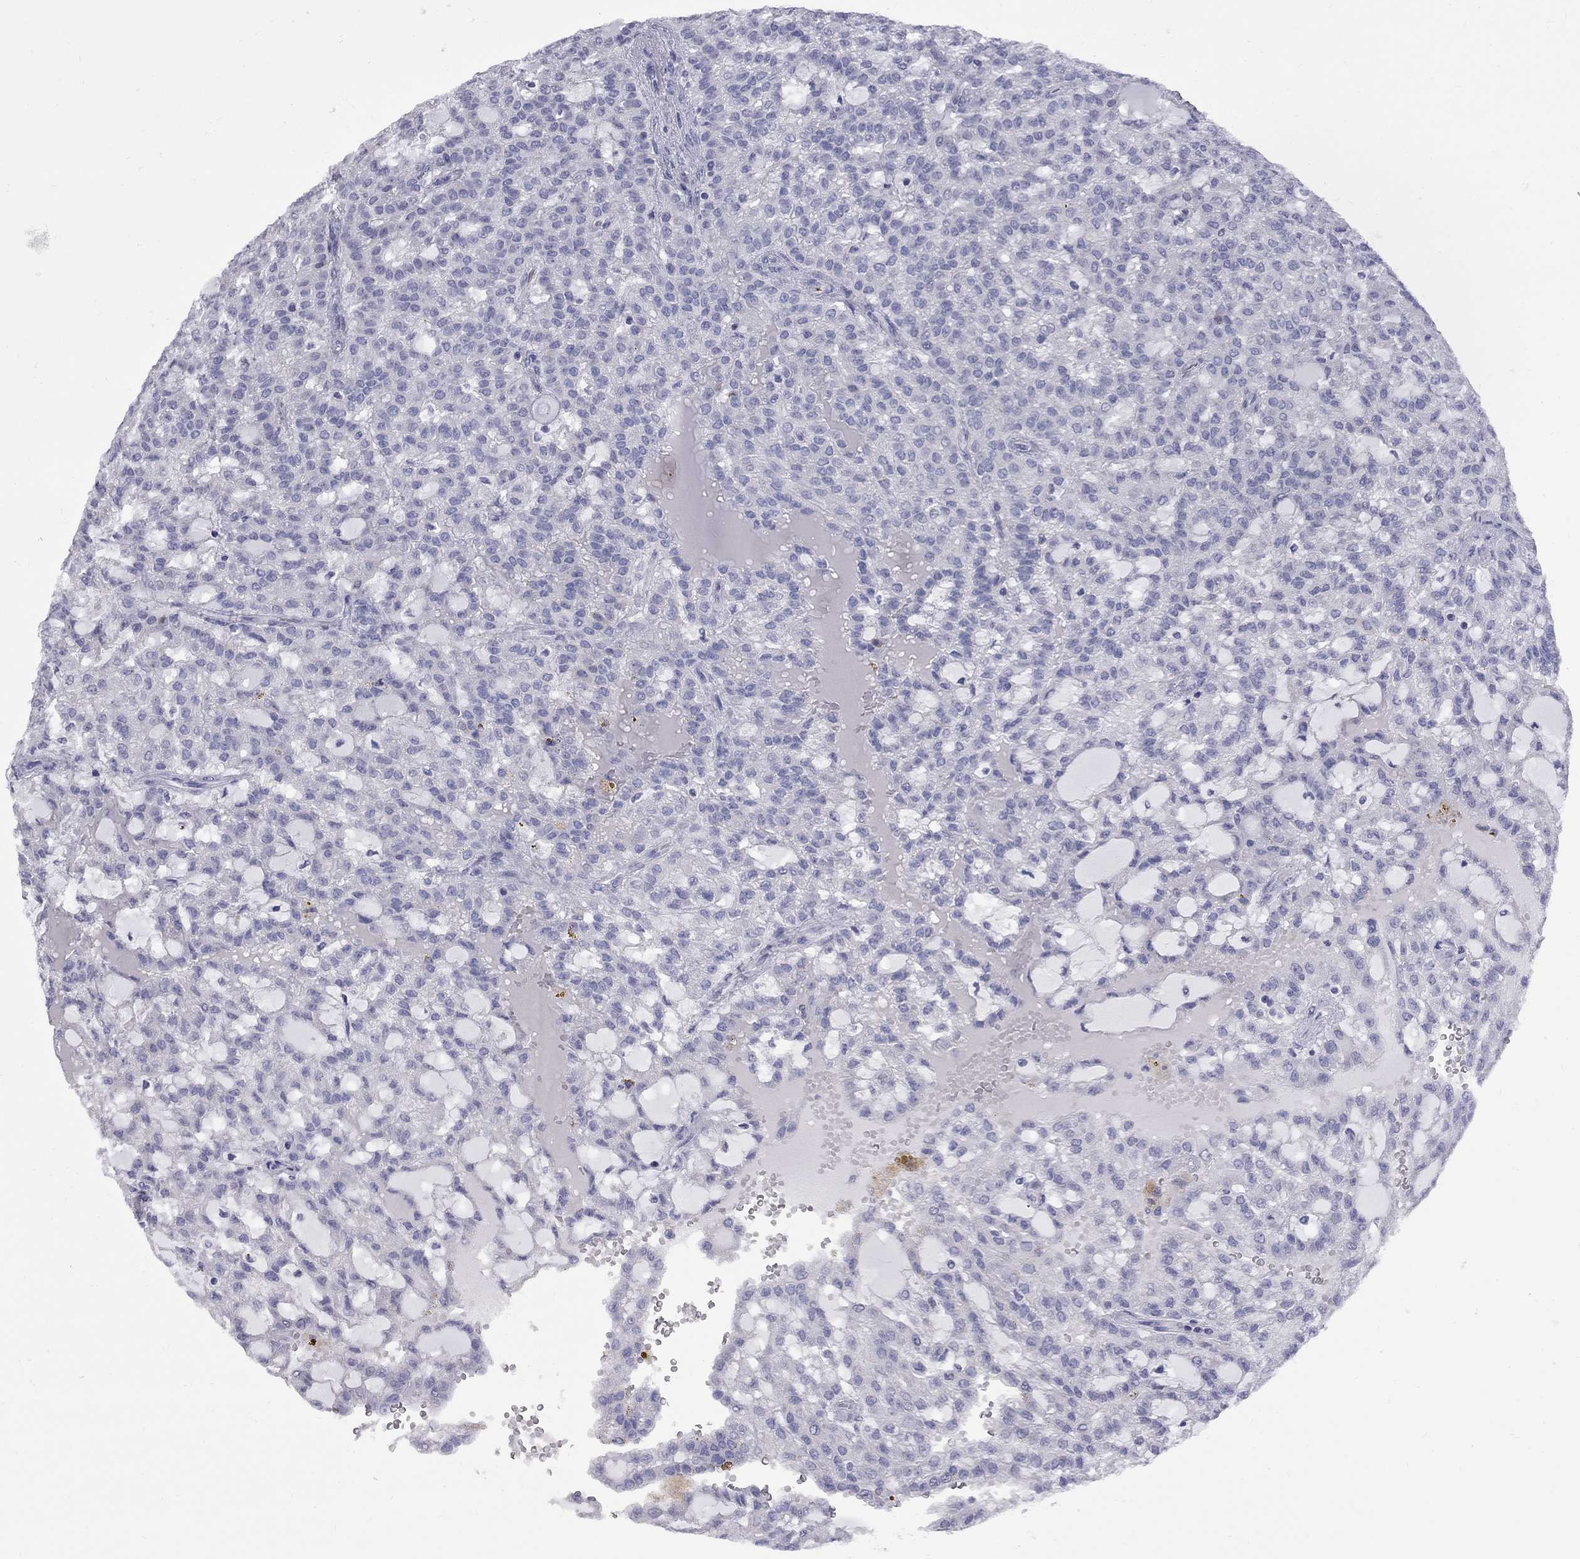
{"staining": {"intensity": "negative", "quantity": "none", "location": "none"}, "tissue": "renal cancer", "cell_type": "Tumor cells", "image_type": "cancer", "snomed": [{"axis": "morphology", "description": "Adenocarcinoma, NOS"}, {"axis": "topography", "description": "Kidney"}], "caption": "Immunohistochemical staining of renal cancer (adenocarcinoma) shows no significant expression in tumor cells.", "gene": "ABCB4", "patient": {"sex": "male", "age": 63}}